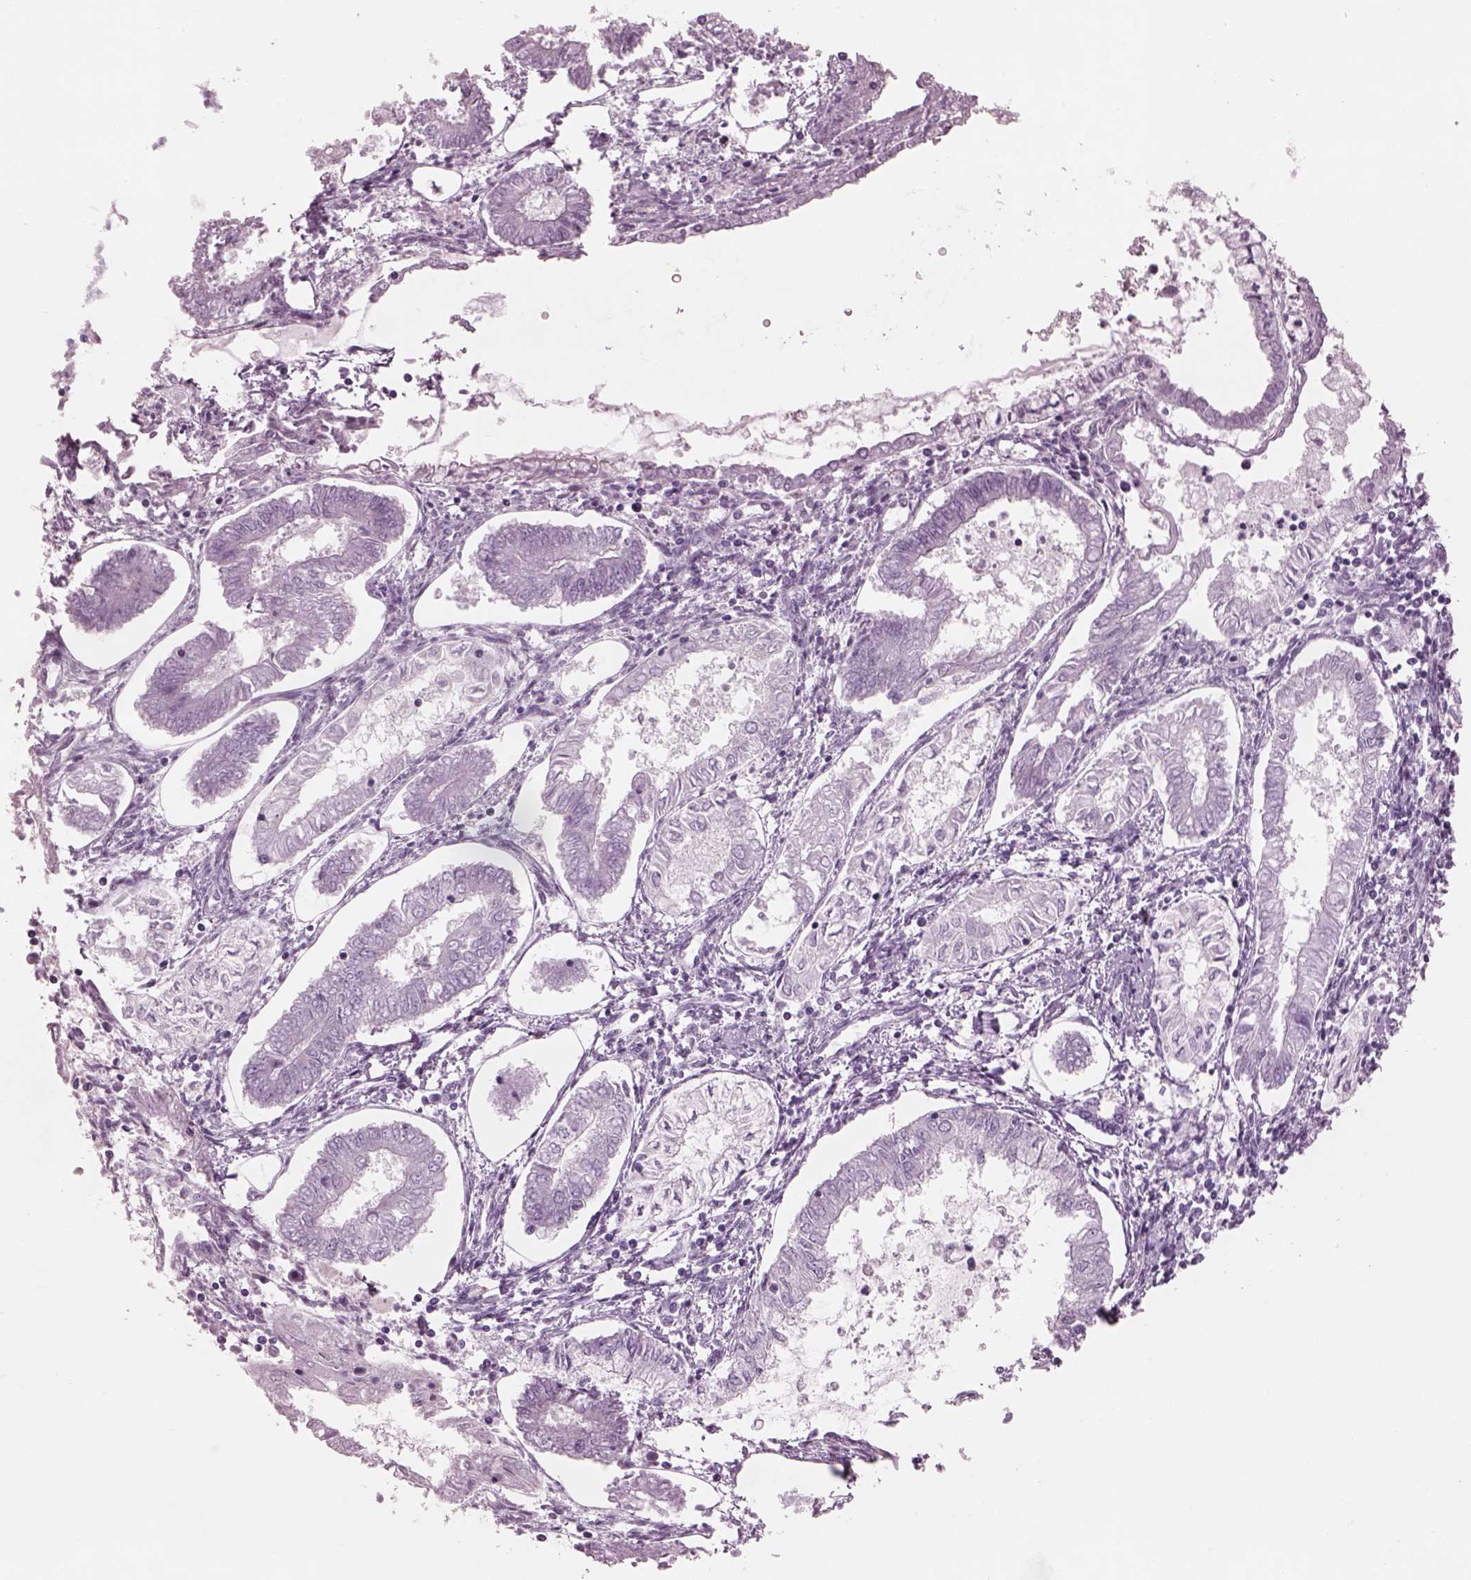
{"staining": {"intensity": "negative", "quantity": "none", "location": "none"}, "tissue": "endometrial cancer", "cell_type": "Tumor cells", "image_type": "cancer", "snomed": [{"axis": "morphology", "description": "Adenocarcinoma, NOS"}, {"axis": "topography", "description": "Endometrium"}], "caption": "High magnification brightfield microscopy of endometrial adenocarcinoma stained with DAB (3,3'-diaminobenzidine) (brown) and counterstained with hematoxylin (blue): tumor cells show no significant positivity.", "gene": "PACRG", "patient": {"sex": "female", "age": 68}}